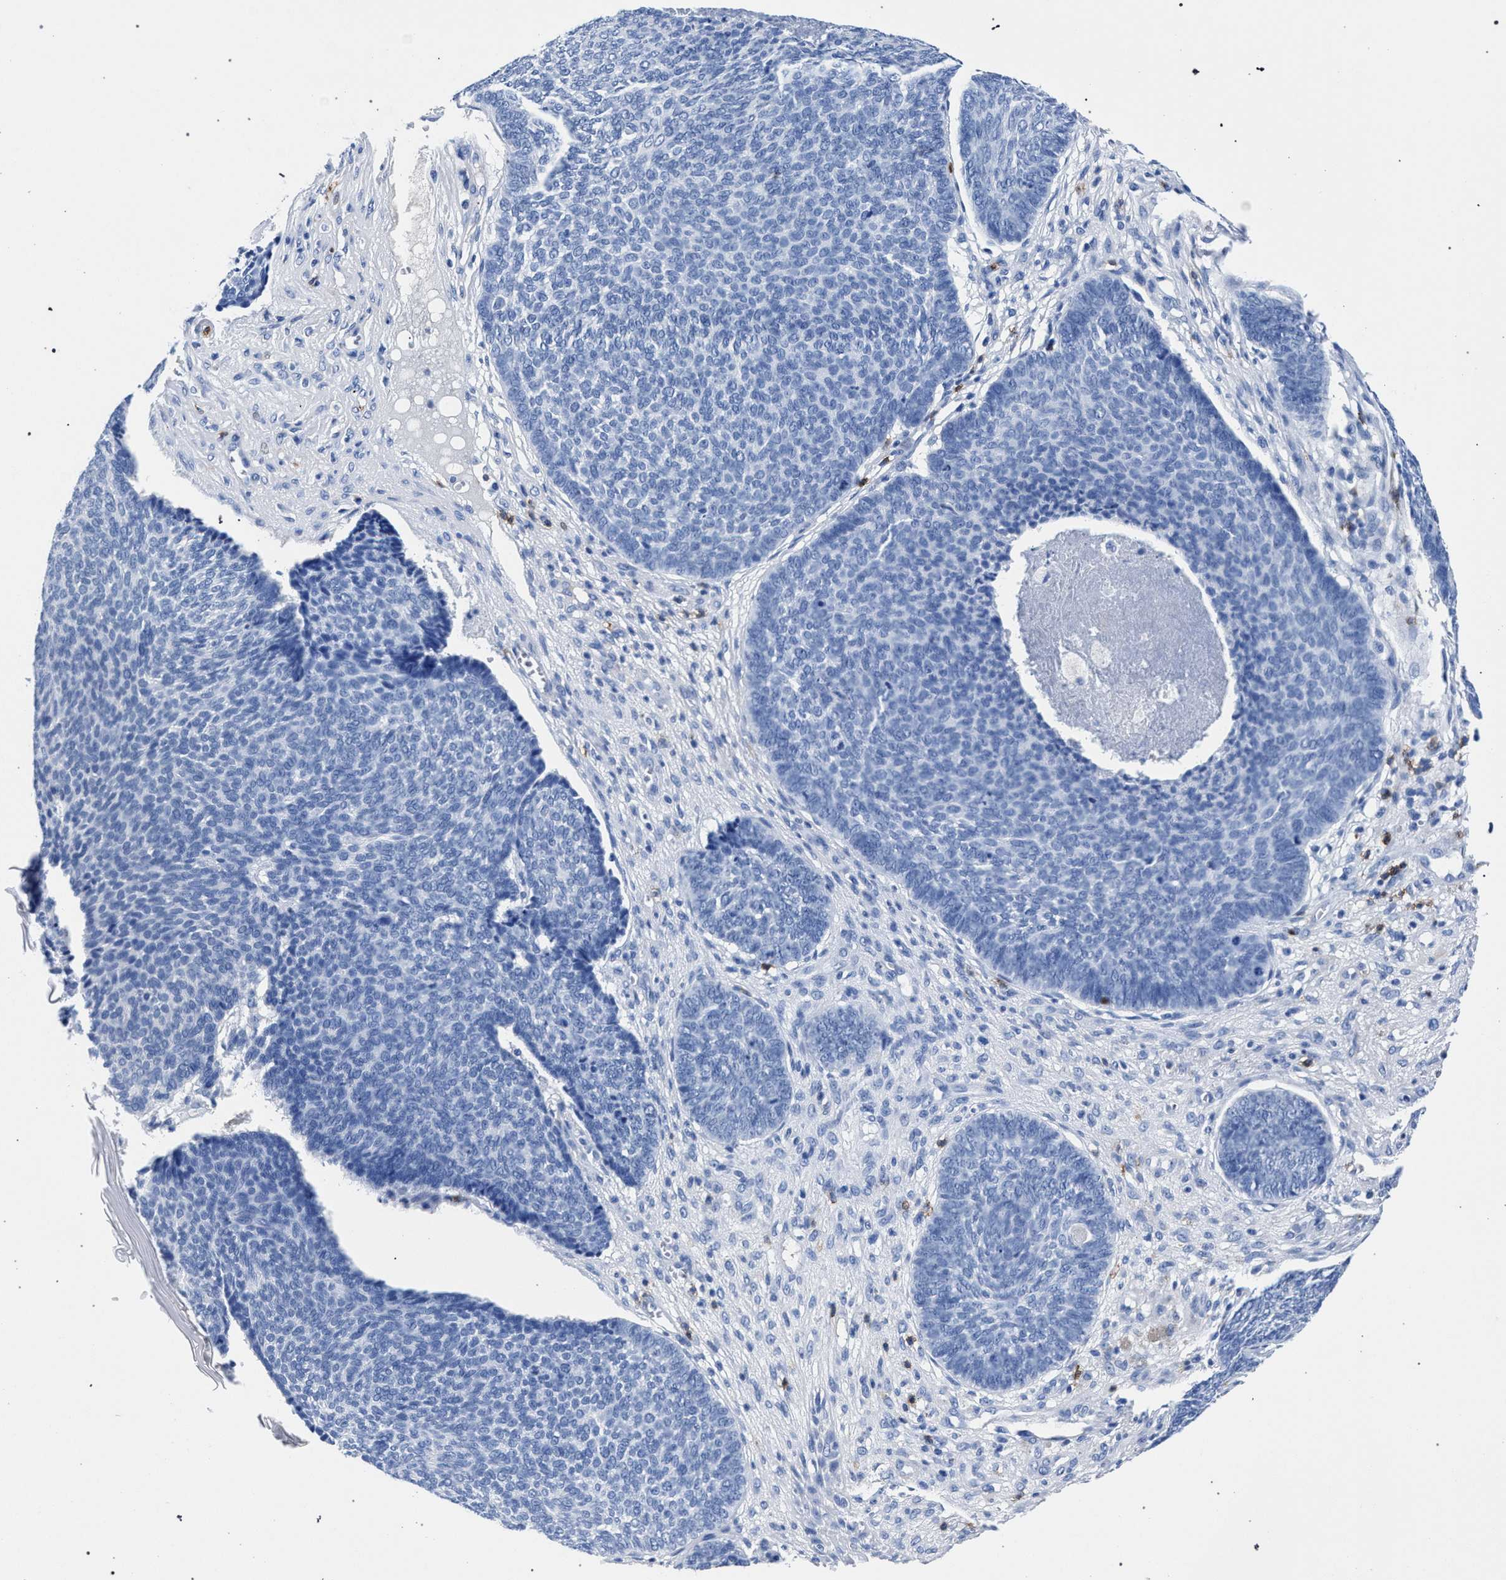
{"staining": {"intensity": "negative", "quantity": "none", "location": "none"}, "tissue": "skin cancer", "cell_type": "Tumor cells", "image_type": "cancer", "snomed": [{"axis": "morphology", "description": "Basal cell carcinoma"}, {"axis": "topography", "description": "Skin"}], "caption": "An immunohistochemistry (IHC) histopathology image of basal cell carcinoma (skin) is shown. There is no staining in tumor cells of basal cell carcinoma (skin).", "gene": "KLRK1", "patient": {"sex": "male", "age": 84}}